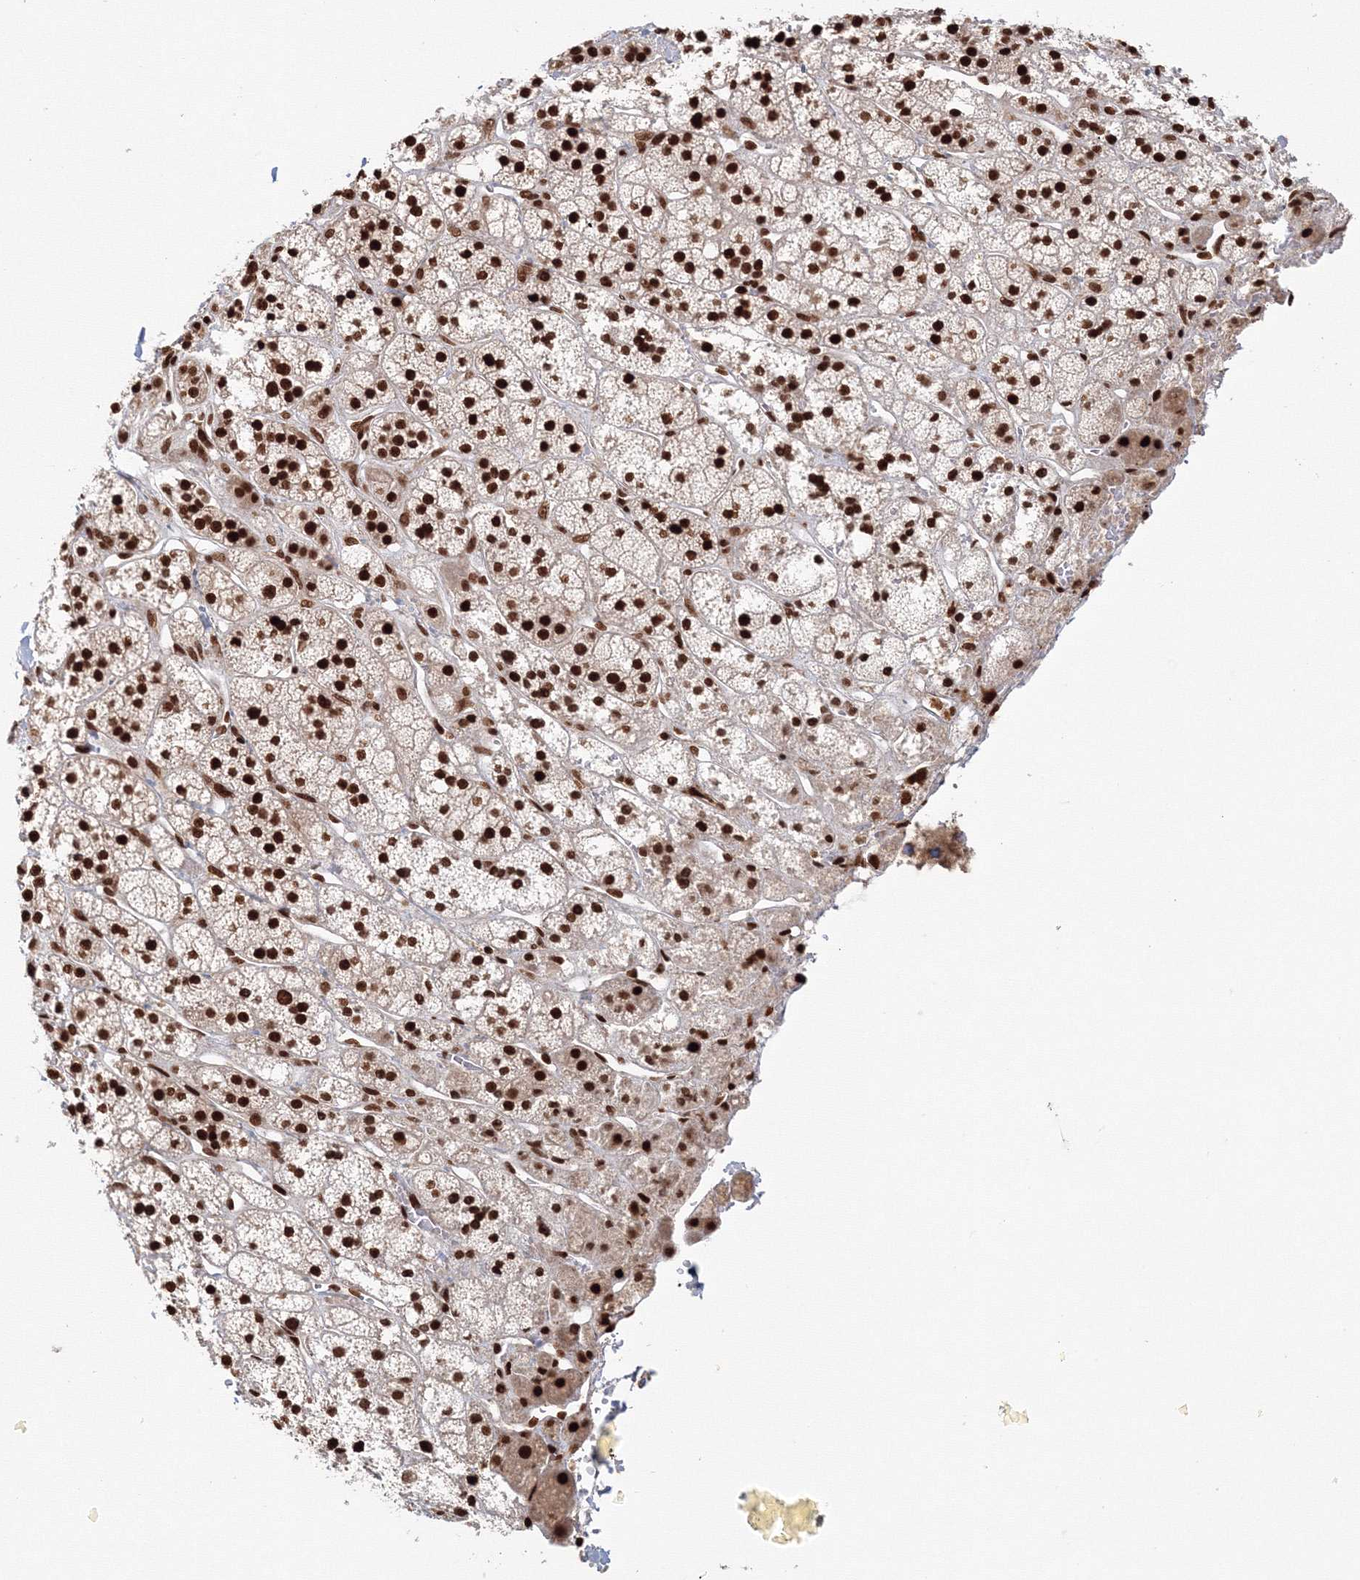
{"staining": {"intensity": "strong", "quantity": ">75%", "location": "nuclear"}, "tissue": "adrenal gland", "cell_type": "Glandular cells", "image_type": "normal", "snomed": [{"axis": "morphology", "description": "Normal tissue, NOS"}, {"axis": "topography", "description": "Adrenal gland"}], "caption": "This micrograph reveals immunohistochemistry (IHC) staining of normal human adrenal gland, with high strong nuclear positivity in approximately >75% of glandular cells.", "gene": "KIF20A", "patient": {"sex": "male", "age": 56}}